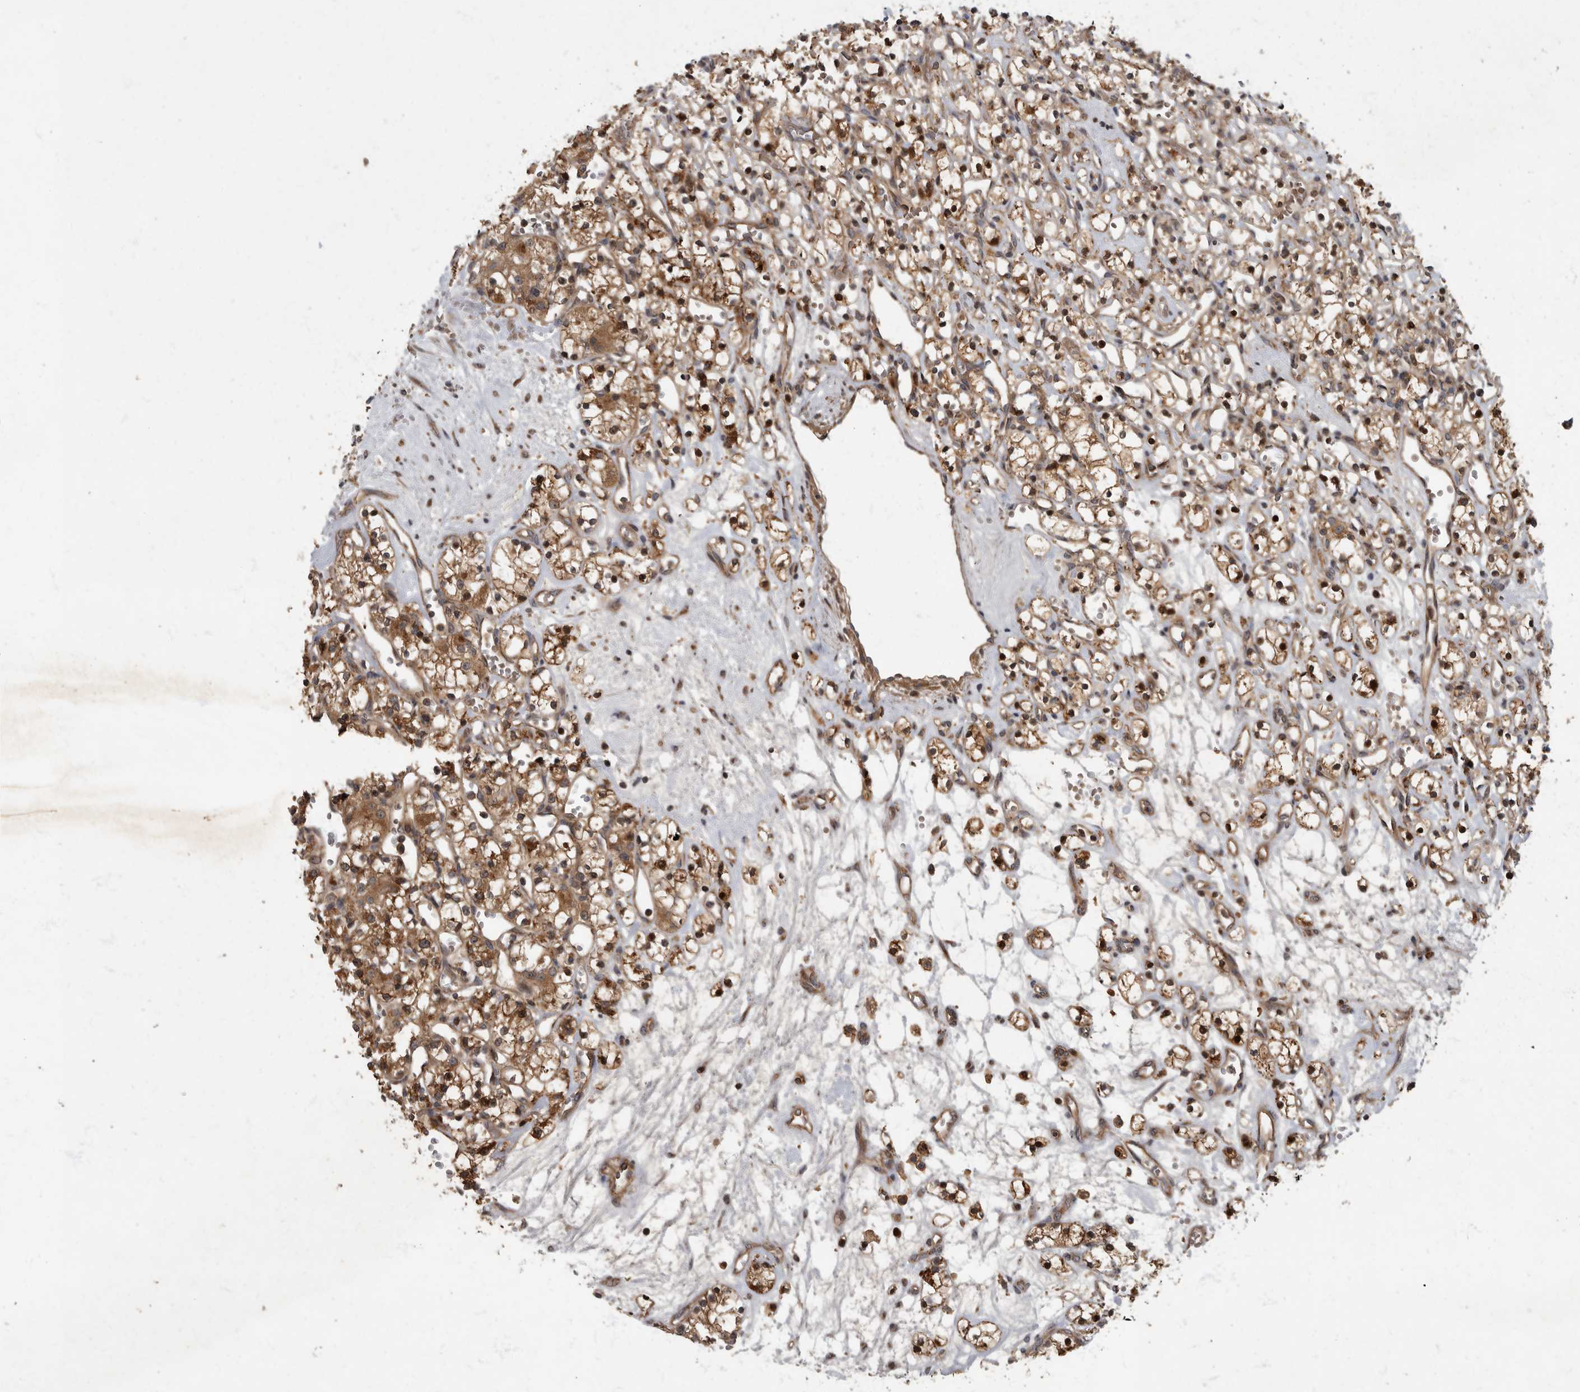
{"staining": {"intensity": "moderate", "quantity": ">75%", "location": "cytoplasmic/membranous"}, "tissue": "renal cancer", "cell_type": "Tumor cells", "image_type": "cancer", "snomed": [{"axis": "morphology", "description": "Adenocarcinoma, NOS"}, {"axis": "topography", "description": "Kidney"}], "caption": "IHC of renal cancer reveals medium levels of moderate cytoplasmic/membranous positivity in about >75% of tumor cells.", "gene": "IQCK", "patient": {"sex": "female", "age": 59}}